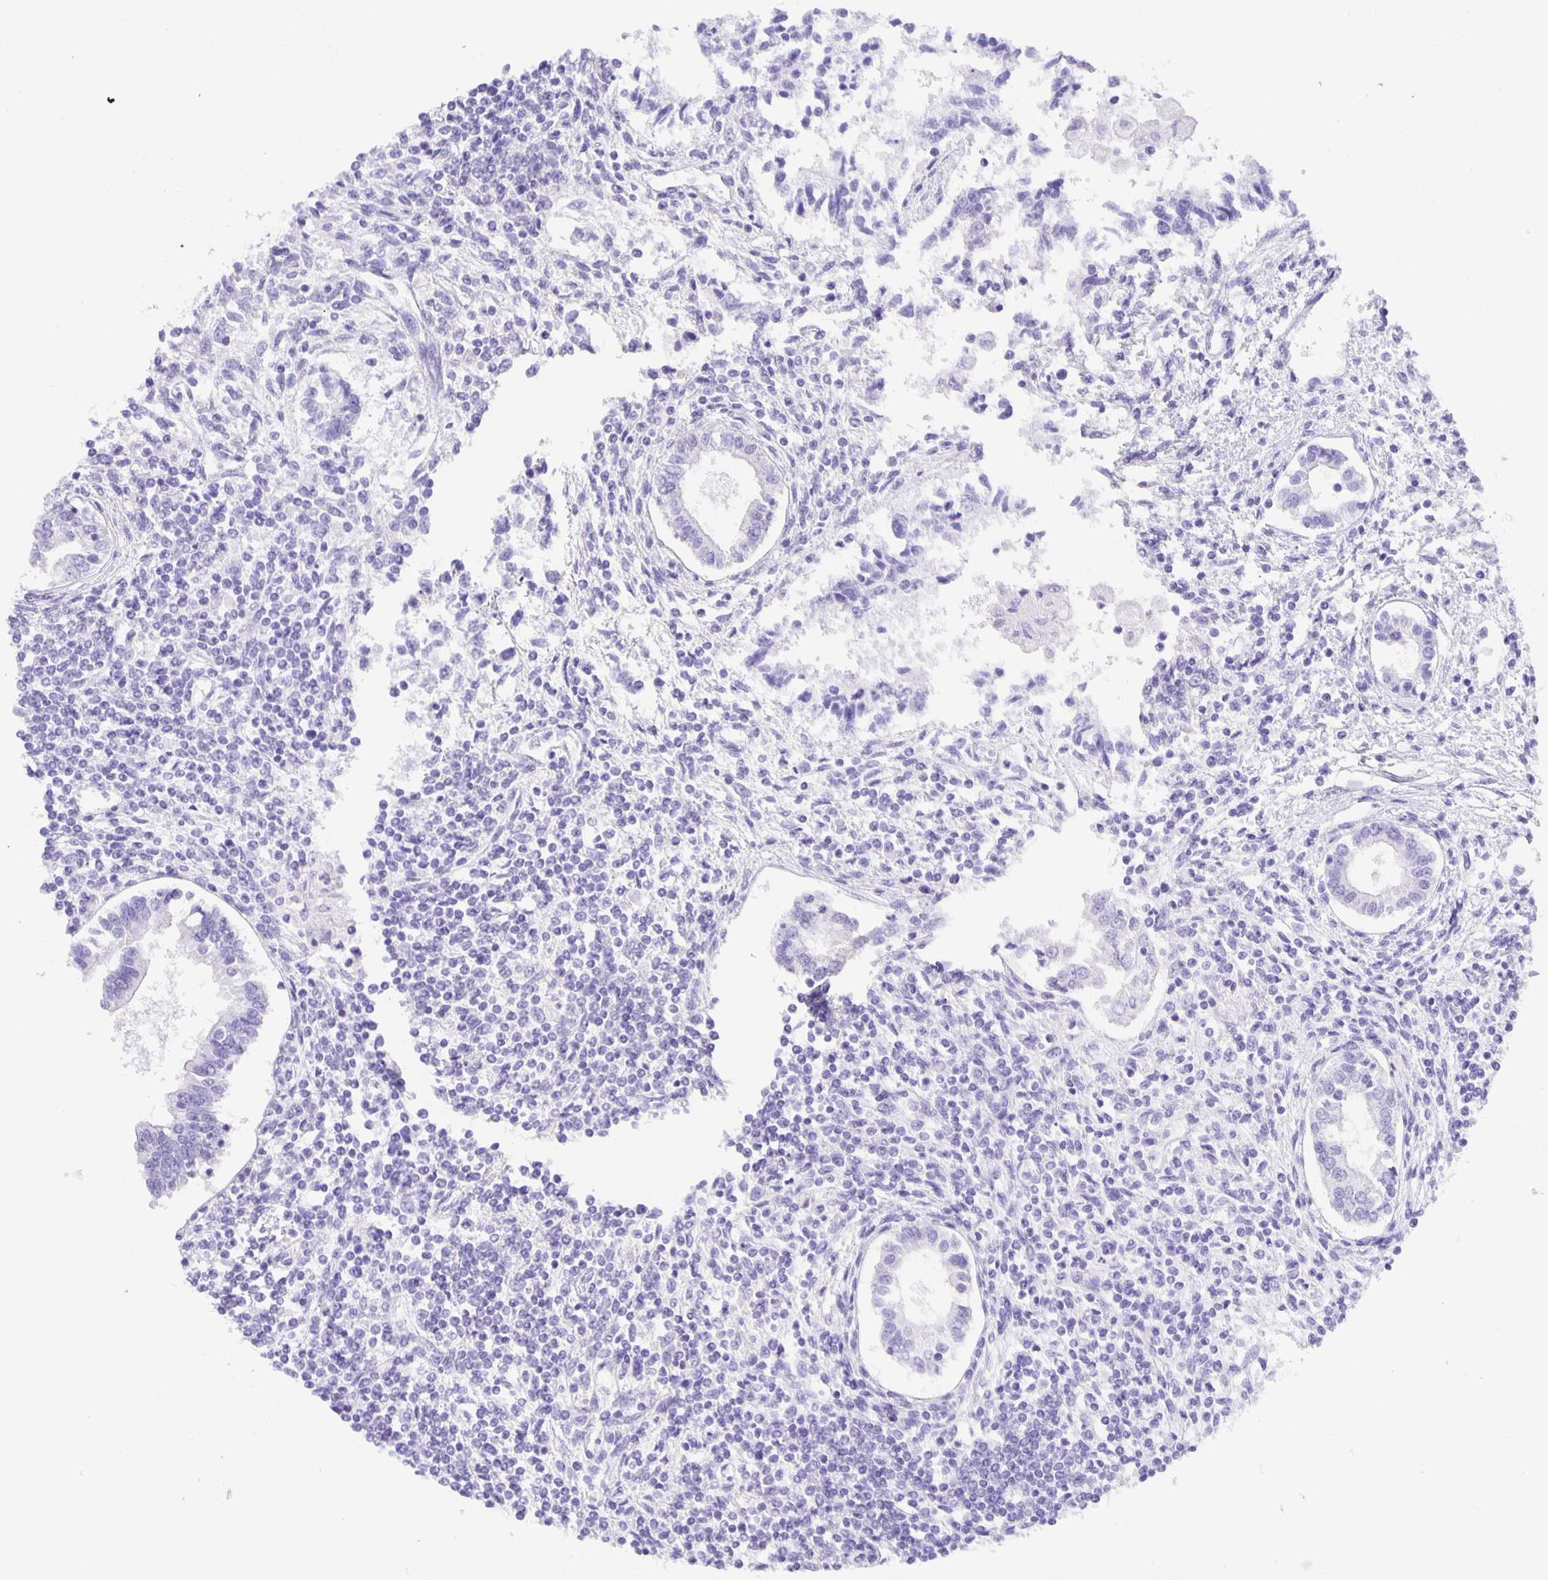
{"staining": {"intensity": "negative", "quantity": "none", "location": "none"}, "tissue": "testis cancer", "cell_type": "Tumor cells", "image_type": "cancer", "snomed": [{"axis": "morphology", "description": "Carcinoma, Embryonal, NOS"}, {"axis": "topography", "description": "Testis"}], "caption": "DAB immunohistochemical staining of human testis cancer reveals no significant positivity in tumor cells. (DAB (3,3'-diaminobenzidine) immunohistochemistry visualized using brightfield microscopy, high magnification).", "gene": "GUCA2A", "patient": {"sex": "male", "age": 37}}